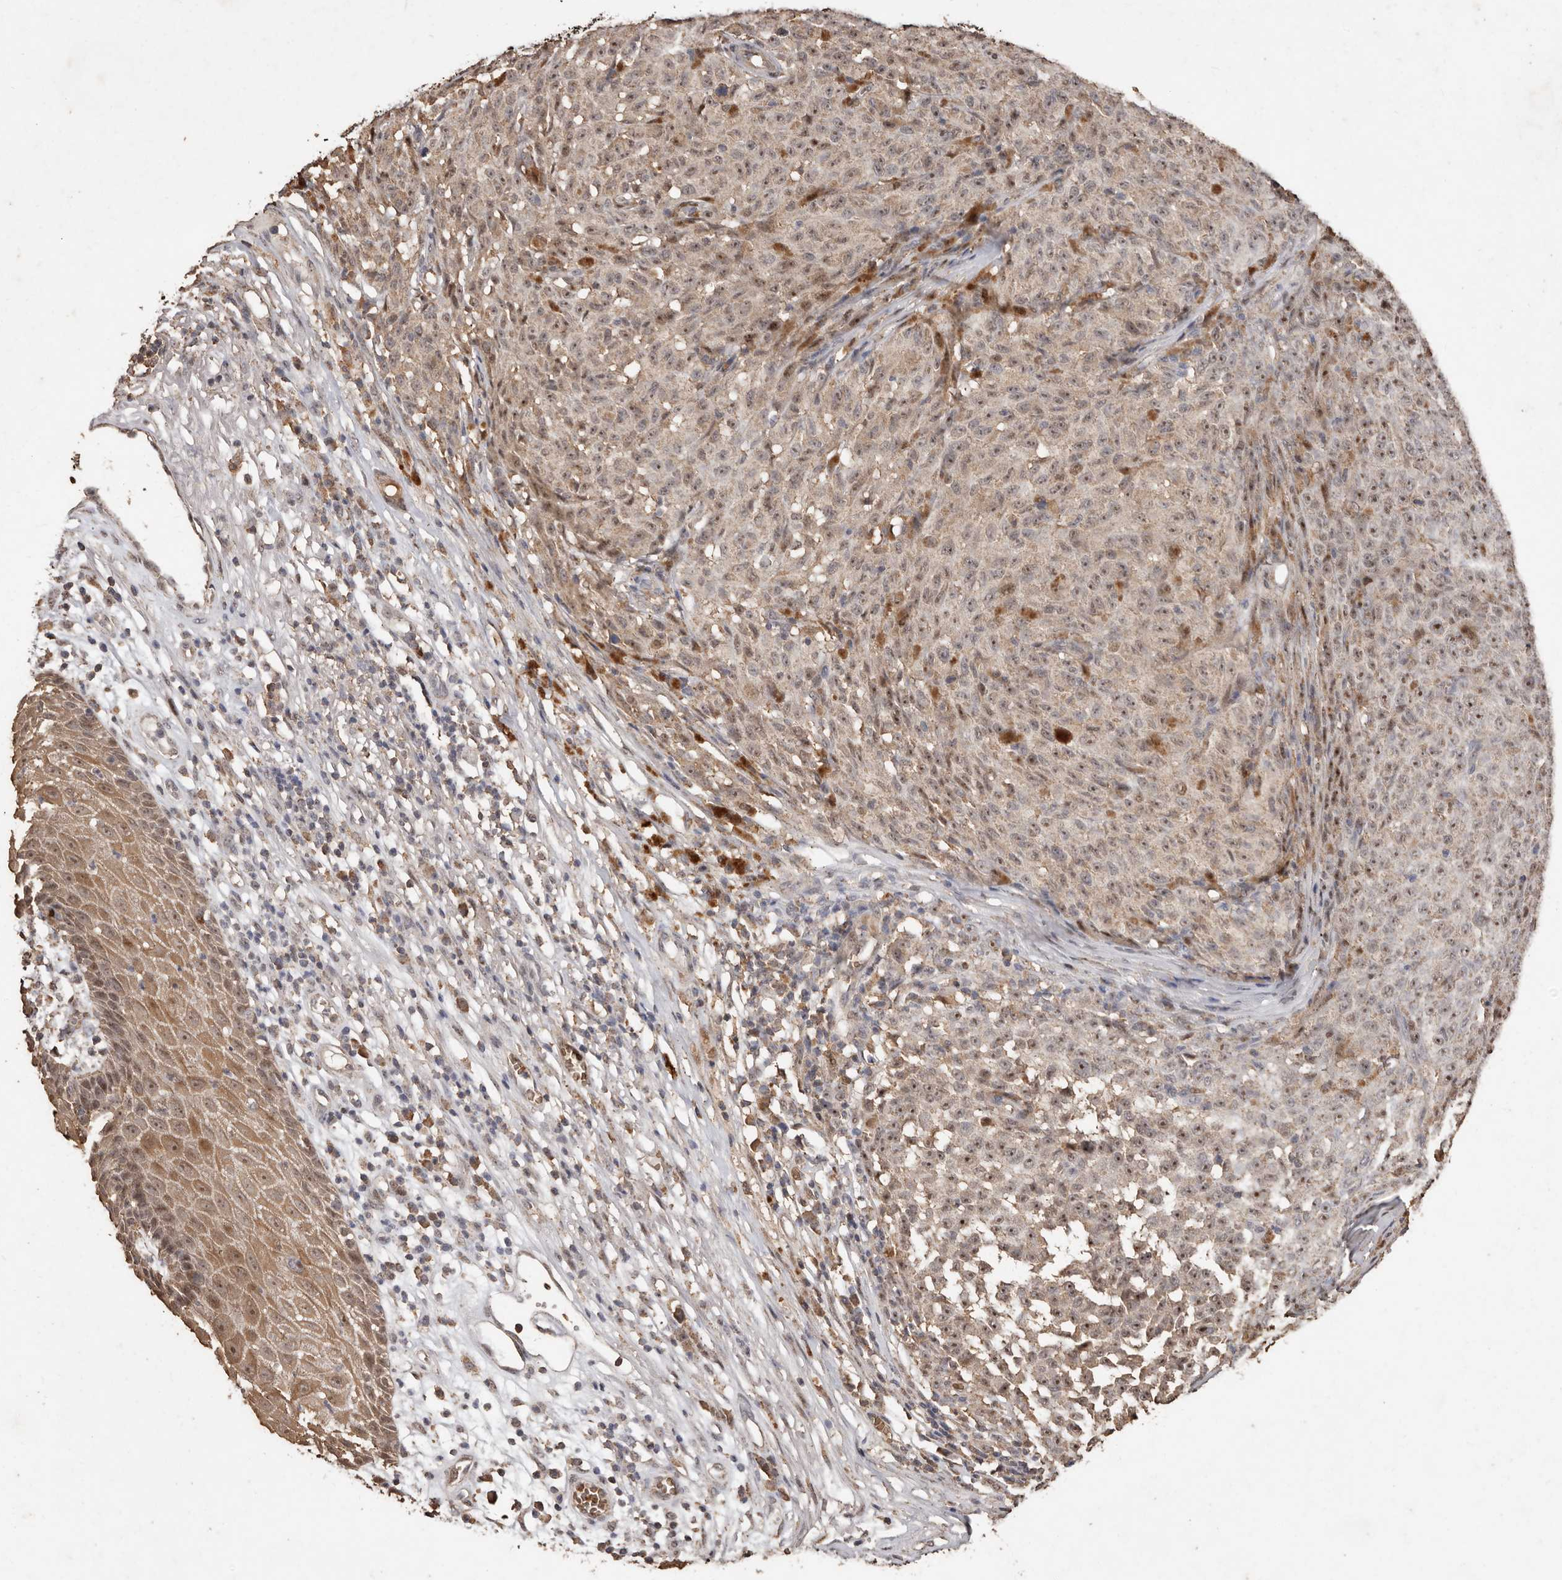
{"staining": {"intensity": "weak", "quantity": ">75%", "location": "cytoplasmic/membranous,nuclear"}, "tissue": "melanoma", "cell_type": "Tumor cells", "image_type": "cancer", "snomed": [{"axis": "morphology", "description": "Malignant melanoma, NOS"}, {"axis": "topography", "description": "Skin"}], "caption": "This photomicrograph demonstrates immunohistochemistry staining of melanoma, with low weak cytoplasmic/membranous and nuclear positivity in approximately >75% of tumor cells.", "gene": "GRAMD2A", "patient": {"sex": "female", "age": 82}}